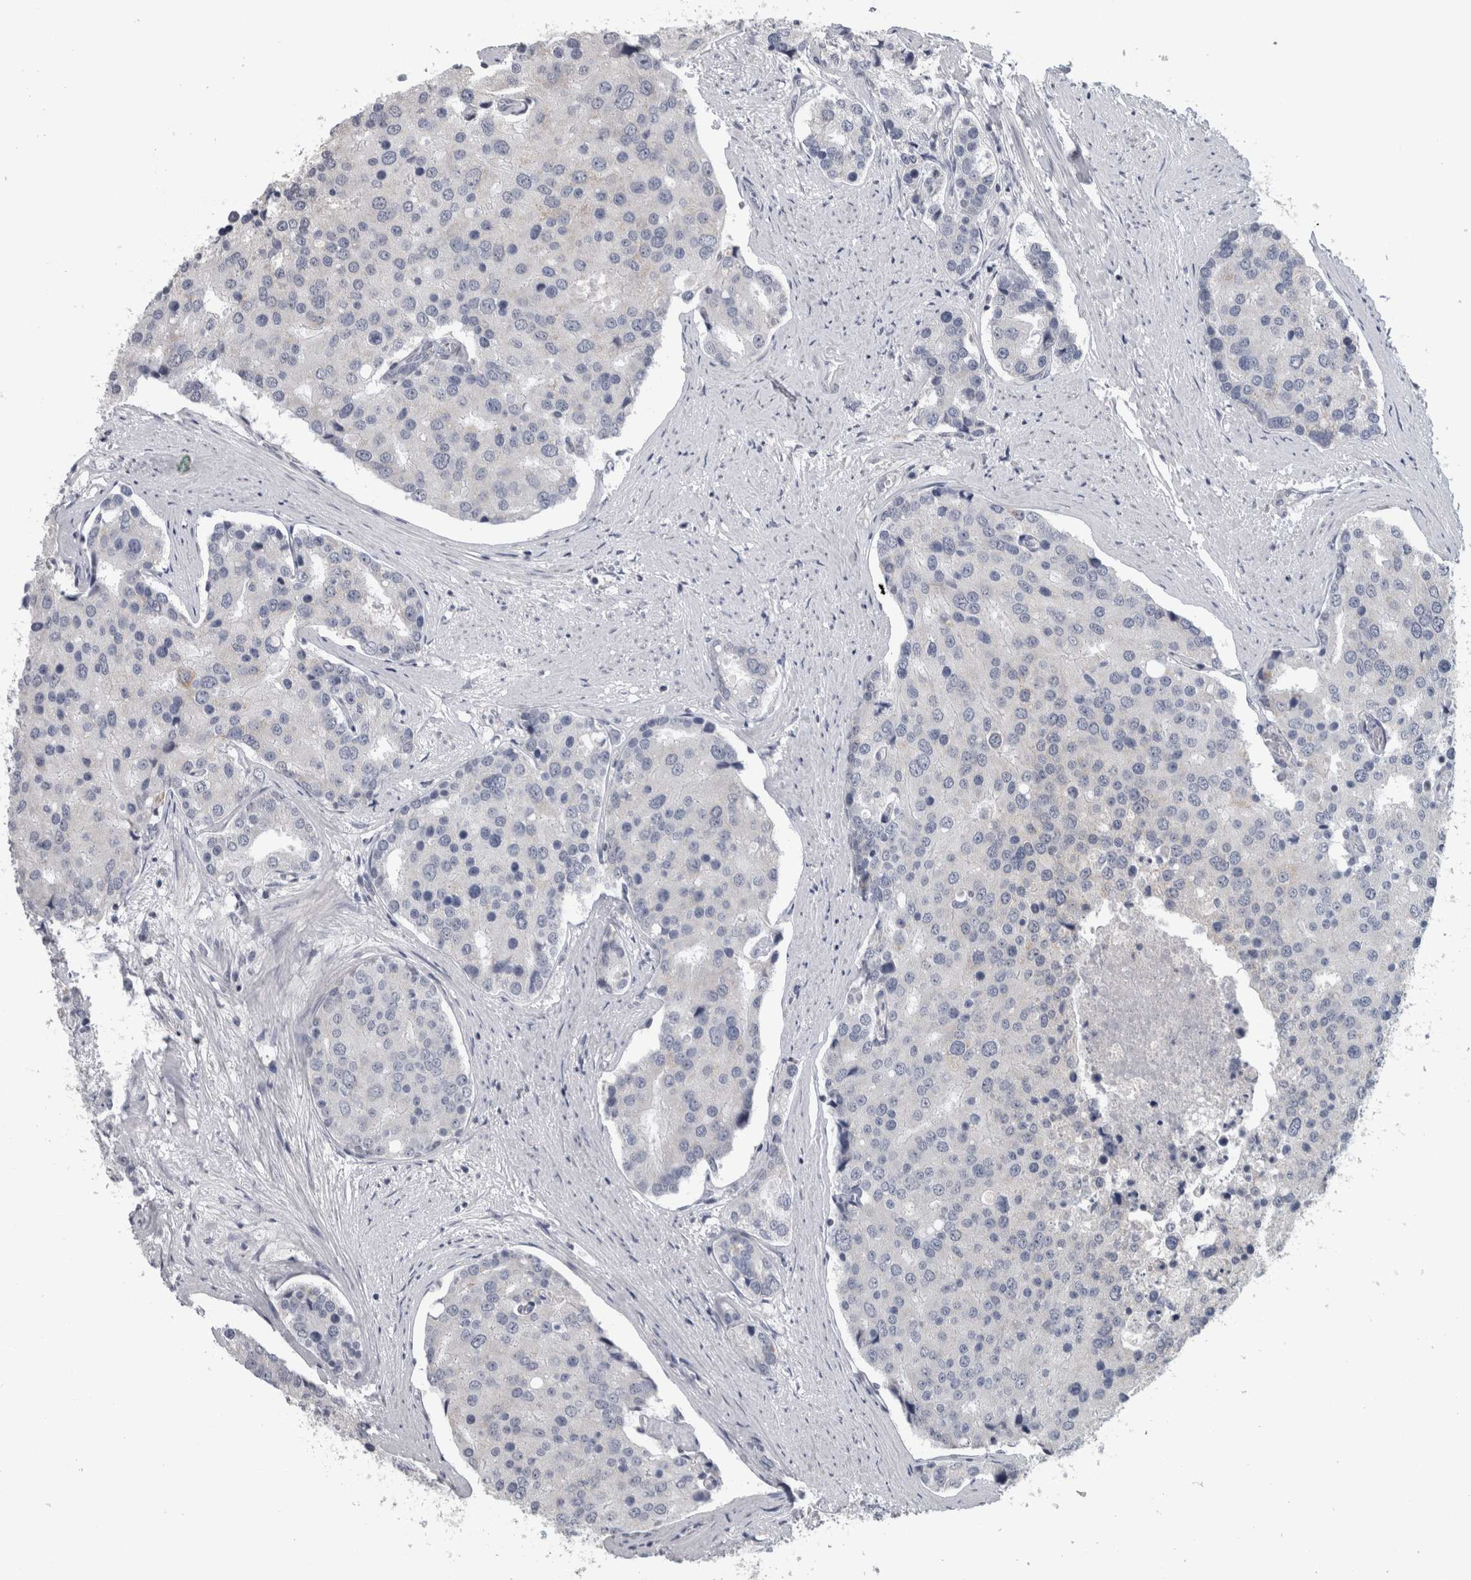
{"staining": {"intensity": "negative", "quantity": "none", "location": "none"}, "tissue": "prostate cancer", "cell_type": "Tumor cells", "image_type": "cancer", "snomed": [{"axis": "morphology", "description": "Adenocarcinoma, High grade"}, {"axis": "topography", "description": "Prostate"}], "caption": "The IHC micrograph has no significant expression in tumor cells of prostate cancer tissue. (DAB immunohistochemistry (IHC) with hematoxylin counter stain).", "gene": "OR2K2", "patient": {"sex": "male", "age": 50}}